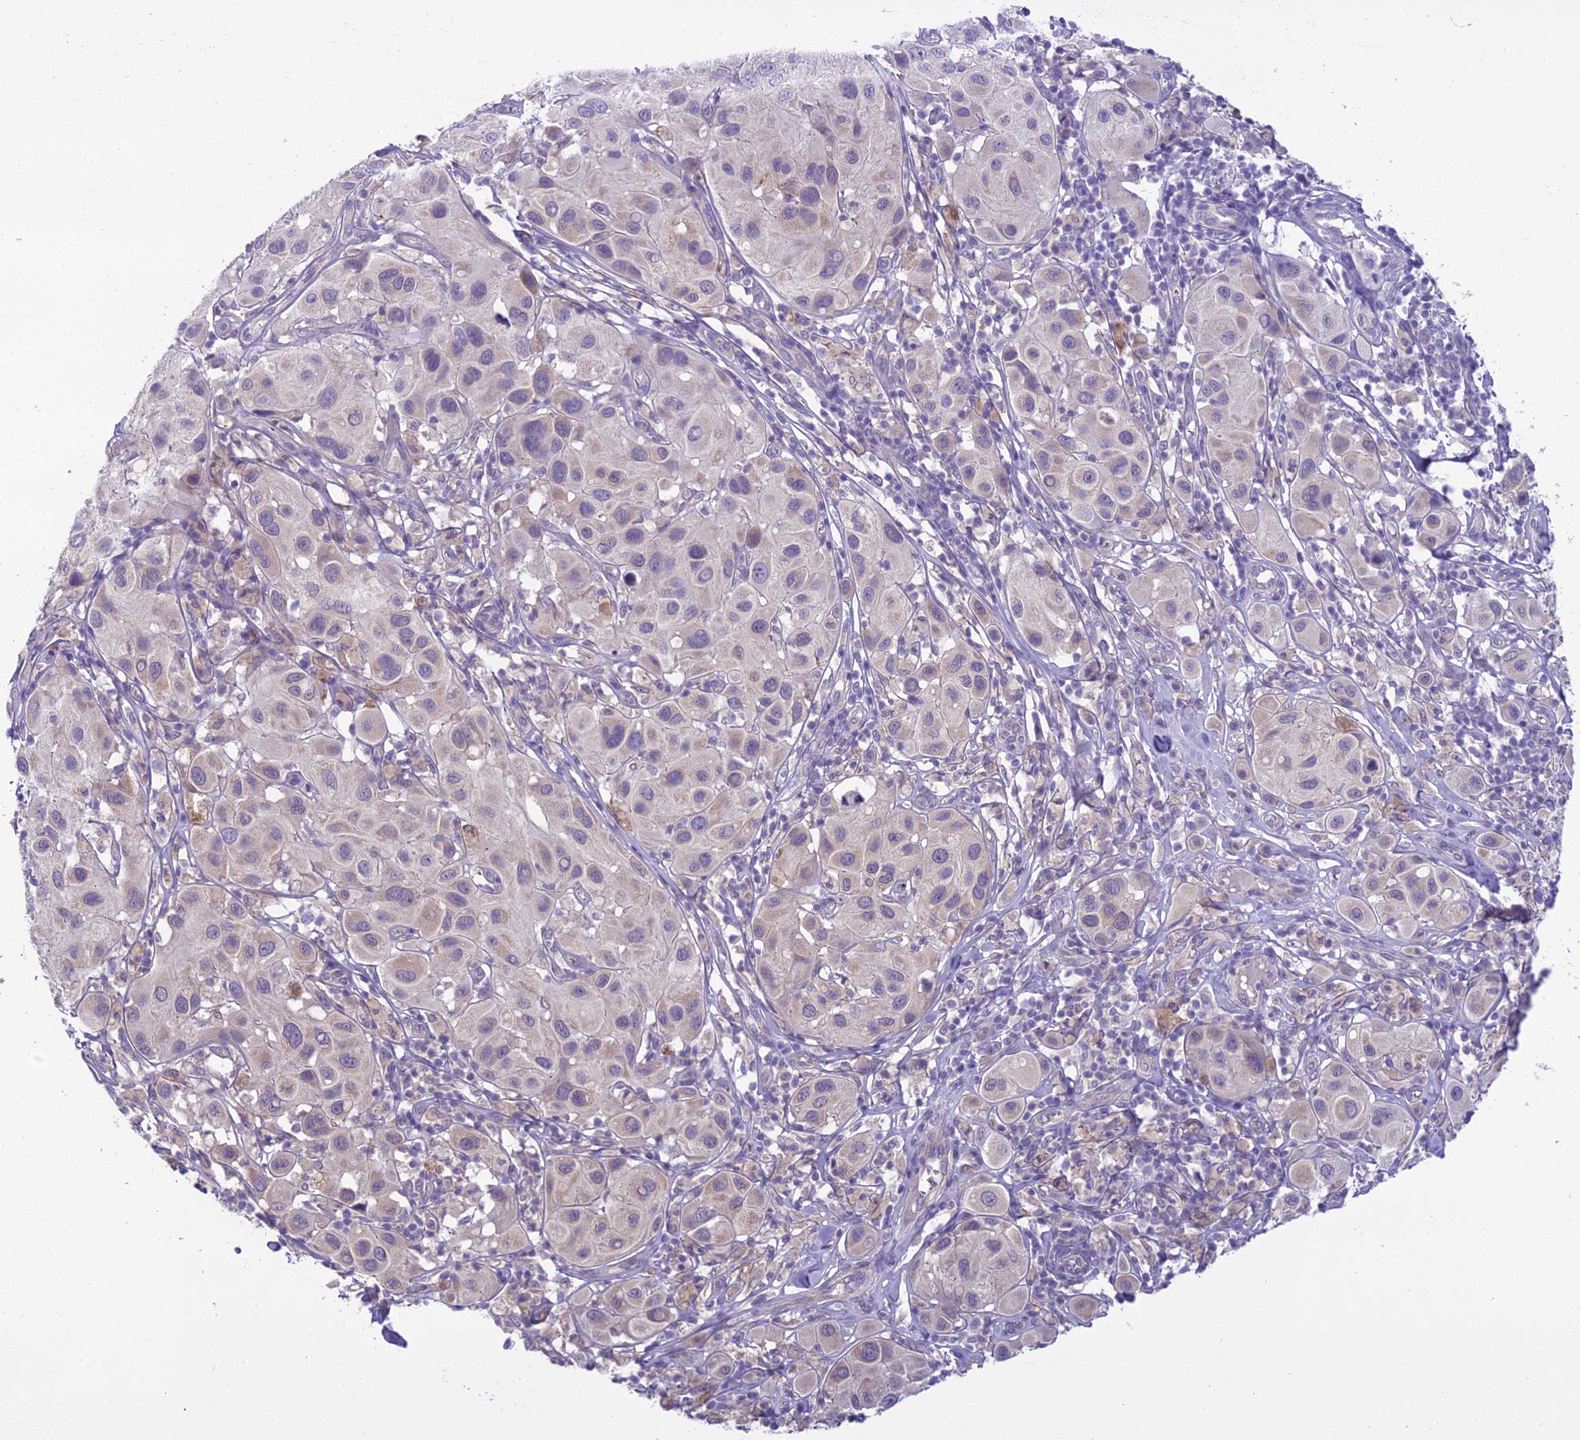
{"staining": {"intensity": "negative", "quantity": "none", "location": "none"}, "tissue": "melanoma", "cell_type": "Tumor cells", "image_type": "cancer", "snomed": [{"axis": "morphology", "description": "Malignant melanoma, Metastatic site"}, {"axis": "topography", "description": "Skin"}], "caption": "Immunohistochemical staining of malignant melanoma (metastatic site) displays no significant expression in tumor cells.", "gene": "SCRT1", "patient": {"sex": "male", "age": 41}}